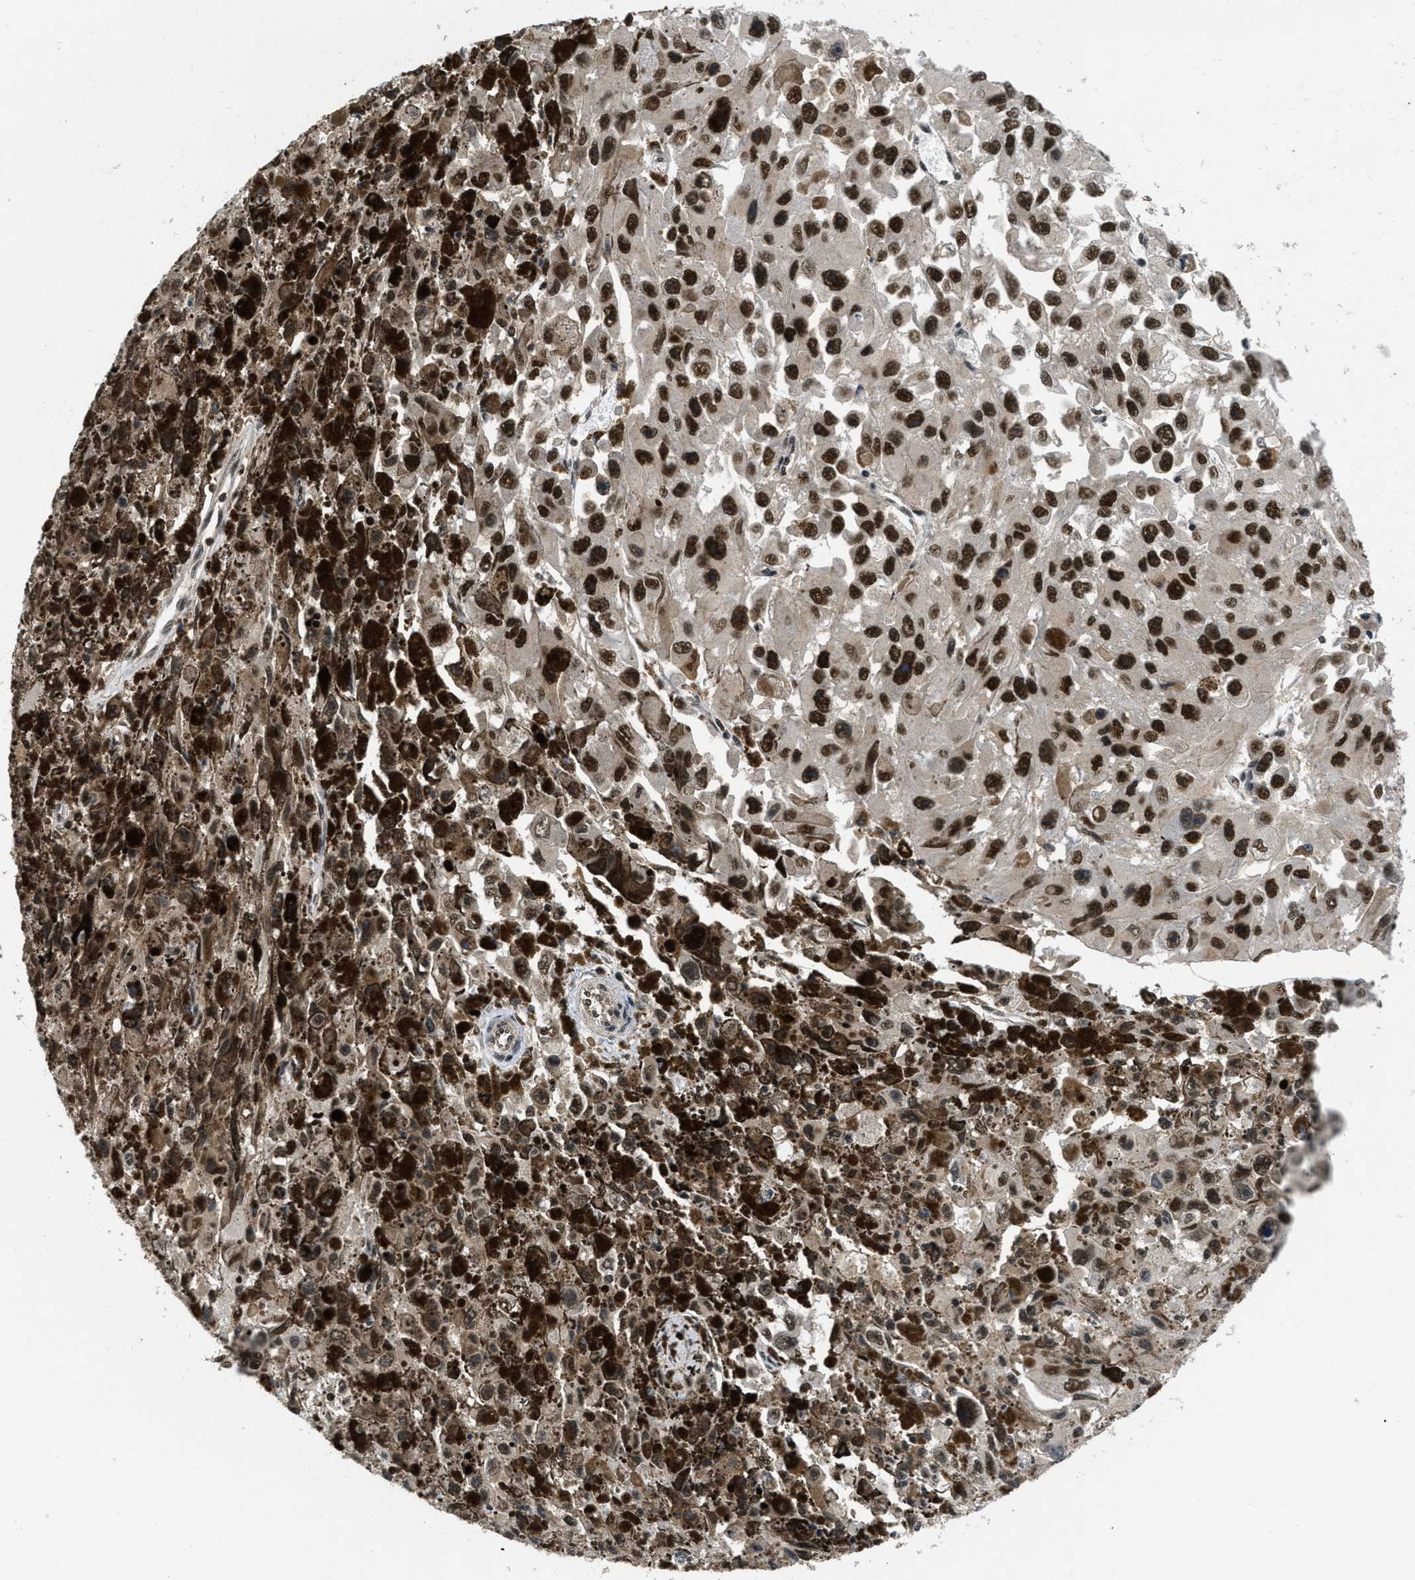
{"staining": {"intensity": "strong", "quantity": ">75%", "location": "cytoplasmic/membranous,nuclear"}, "tissue": "melanoma", "cell_type": "Tumor cells", "image_type": "cancer", "snomed": [{"axis": "morphology", "description": "Malignant melanoma, NOS"}, {"axis": "topography", "description": "Skin"}], "caption": "Protein analysis of melanoma tissue reveals strong cytoplasmic/membranous and nuclear staining in approximately >75% of tumor cells. (brown staining indicates protein expression, while blue staining denotes nuclei).", "gene": "CUL4B", "patient": {"sex": "female", "age": 104}}